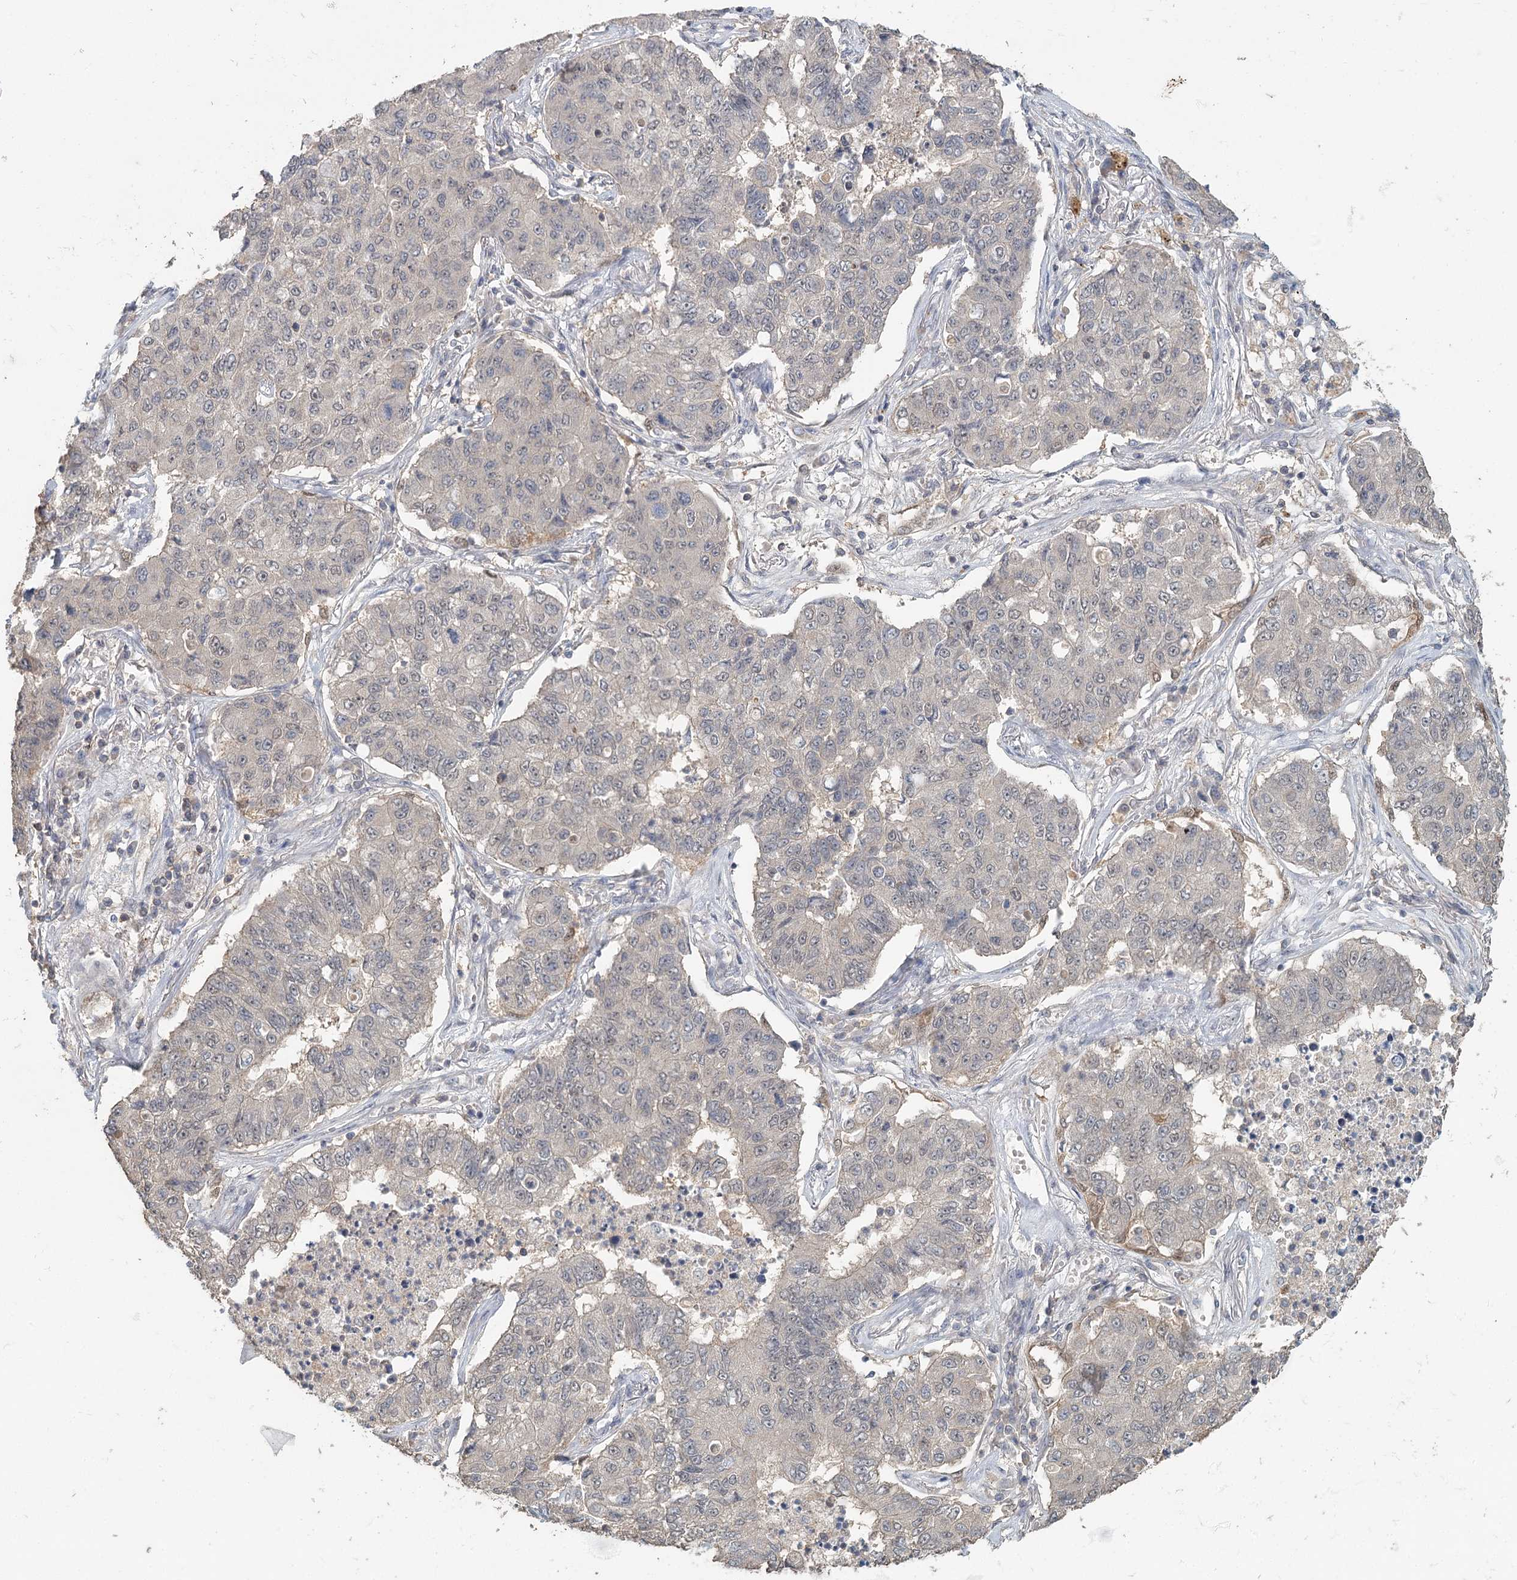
{"staining": {"intensity": "negative", "quantity": "none", "location": "none"}, "tissue": "lung cancer", "cell_type": "Tumor cells", "image_type": "cancer", "snomed": [{"axis": "morphology", "description": "Squamous cell carcinoma, NOS"}, {"axis": "topography", "description": "Lung"}], "caption": "Lung squamous cell carcinoma was stained to show a protein in brown. There is no significant expression in tumor cells. (Brightfield microscopy of DAB (3,3'-diaminobenzidine) IHC at high magnification).", "gene": "ADK", "patient": {"sex": "male", "age": 74}}